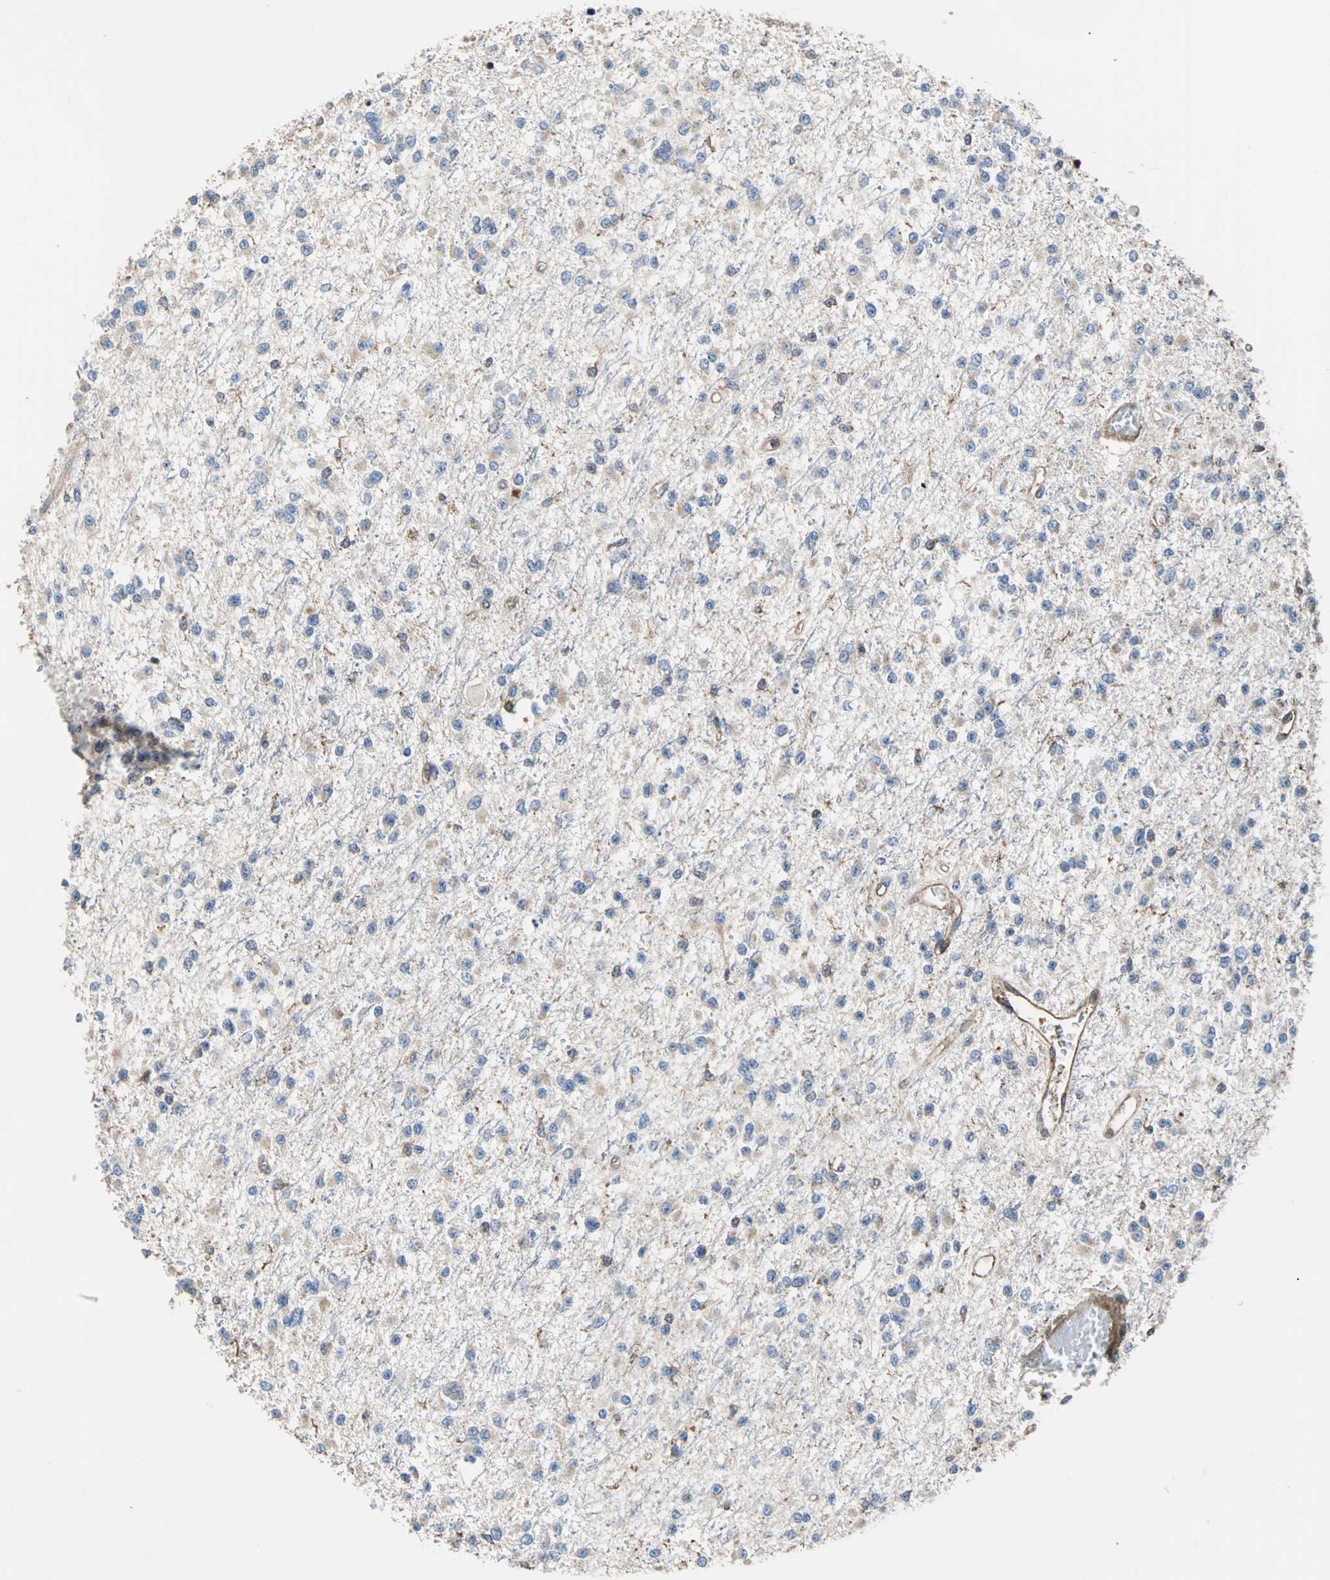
{"staining": {"intensity": "negative", "quantity": "none", "location": "none"}, "tissue": "glioma", "cell_type": "Tumor cells", "image_type": "cancer", "snomed": [{"axis": "morphology", "description": "Glioma, malignant, Low grade"}, {"axis": "topography", "description": "Brain"}], "caption": "The photomicrograph displays no staining of tumor cells in glioma. The staining was performed using DAB to visualize the protein expression in brown, while the nuclei were stained in blue with hematoxylin (Magnification: 20x).", "gene": "PLCG2", "patient": {"sex": "female", "age": 22}}